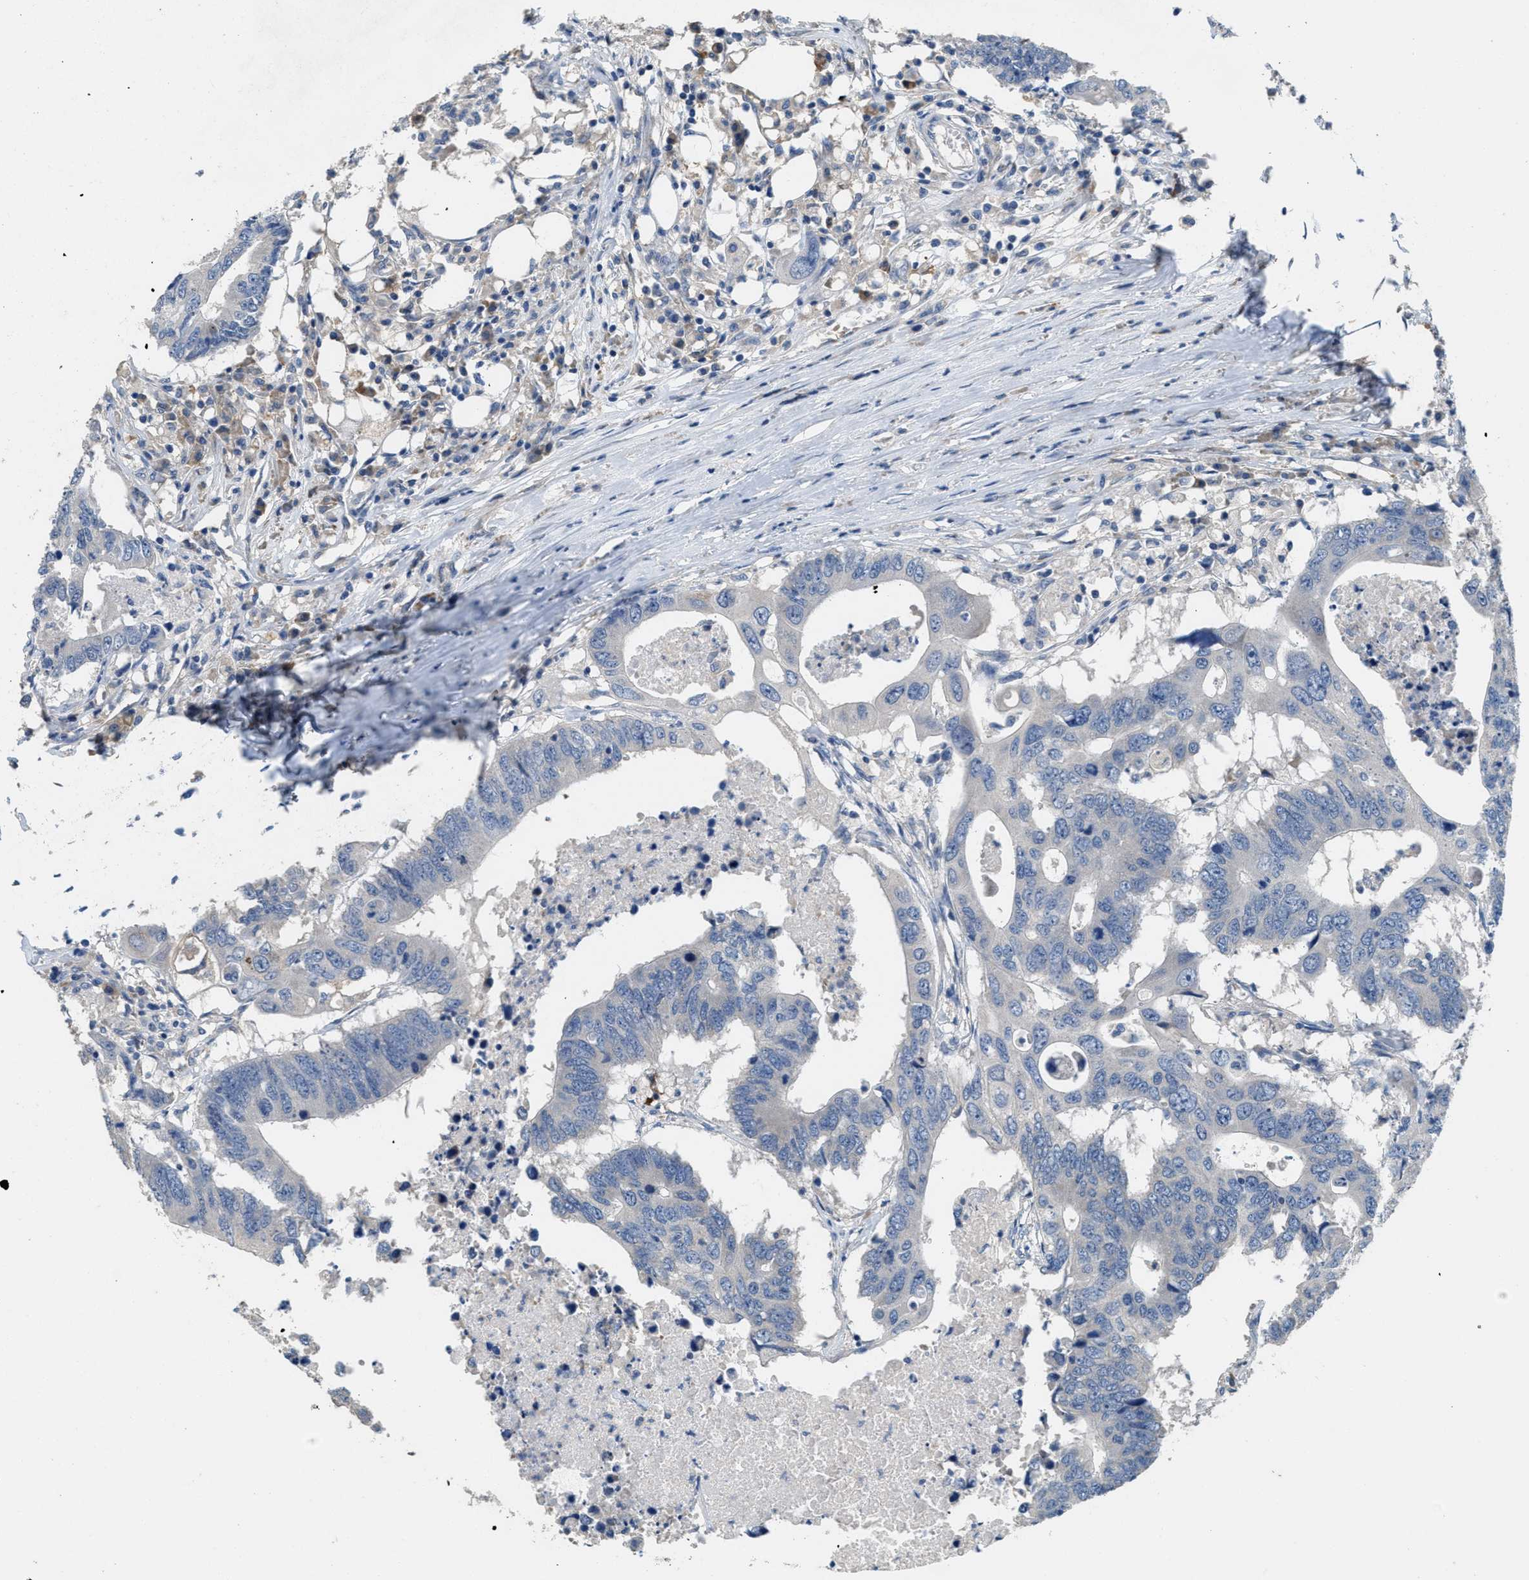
{"staining": {"intensity": "negative", "quantity": "none", "location": "none"}, "tissue": "colorectal cancer", "cell_type": "Tumor cells", "image_type": "cancer", "snomed": [{"axis": "morphology", "description": "Adenocarcinoma, NOS"}, {"axis": "topography", "description": "Colon"}], "caption": "A high-resolution photomicrograph shows immunohistochemistry (IHC) staining of colorectal adenocarcinoma, which demonstrates no significant expression in tumor cells. Brightfield microscopy of immunohistochemistry stained with DAB (3,3'-diaminobenzidine) (brown) and hematoxylin (blue), captured at high magnification.", "gene": "DGKE", "patient": {"sex": "male", "age": 71}}